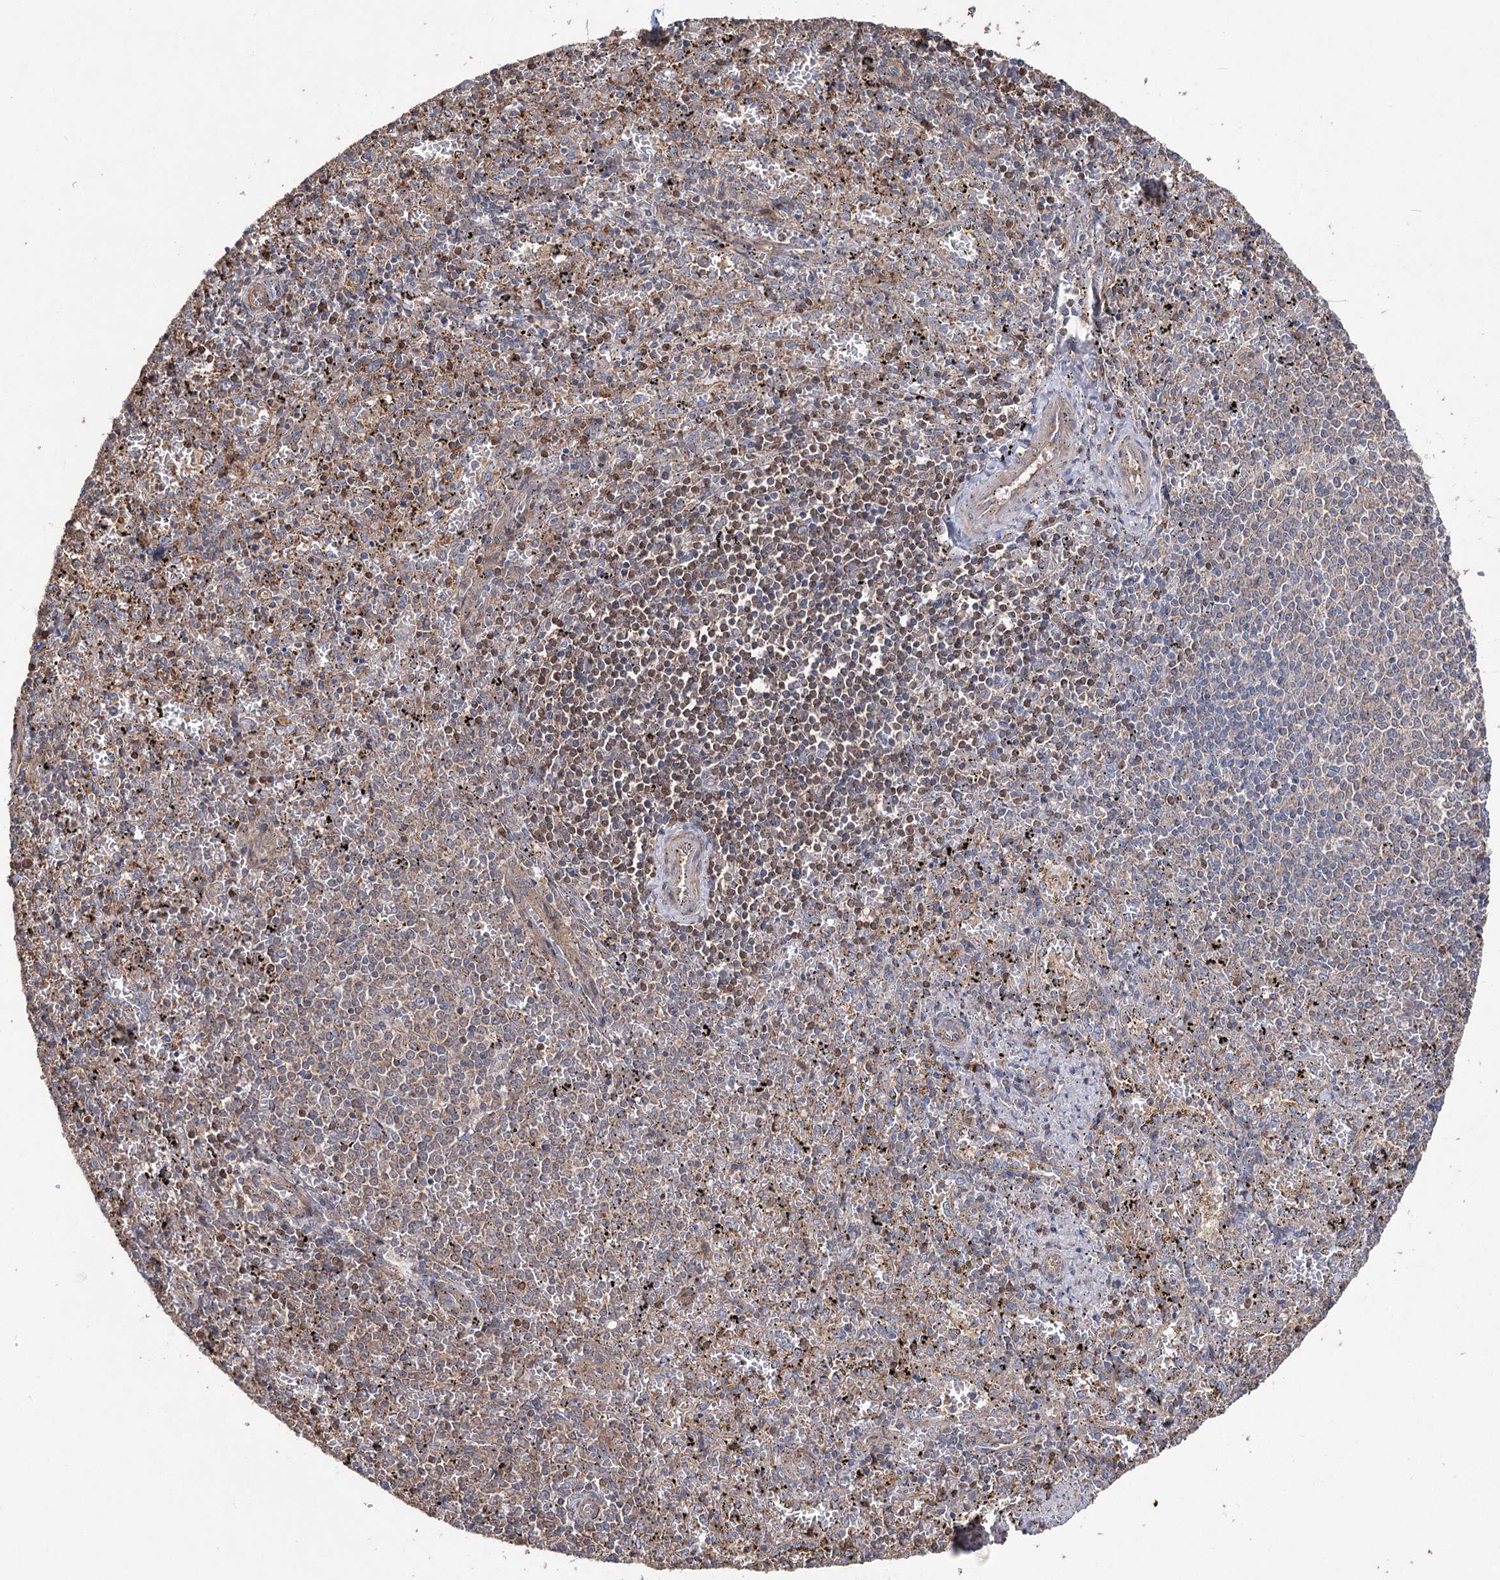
{"staining": {"intensity": "weak", "quantity": "25%-75%", "location": "cytoplasmic/membranous"}, "tissue": "spleen", "cell_type": "Cells in red pulp", "image_type": "normal", "snomed": [{"axis": "morphology", "description": "Normal tissue, NOS"}, {"axis": "topography", "description": "Spleen"}], "caption": "Immunohistochemistry histopathology image of normal spleen stained for a protein (brown), which shows low levels of weak cytoplasmic/membranous expression in approximately 25%-75% of cells in red pulp.", "gene": "LARS2", "patient": {"sex": "male", "age": 11}}